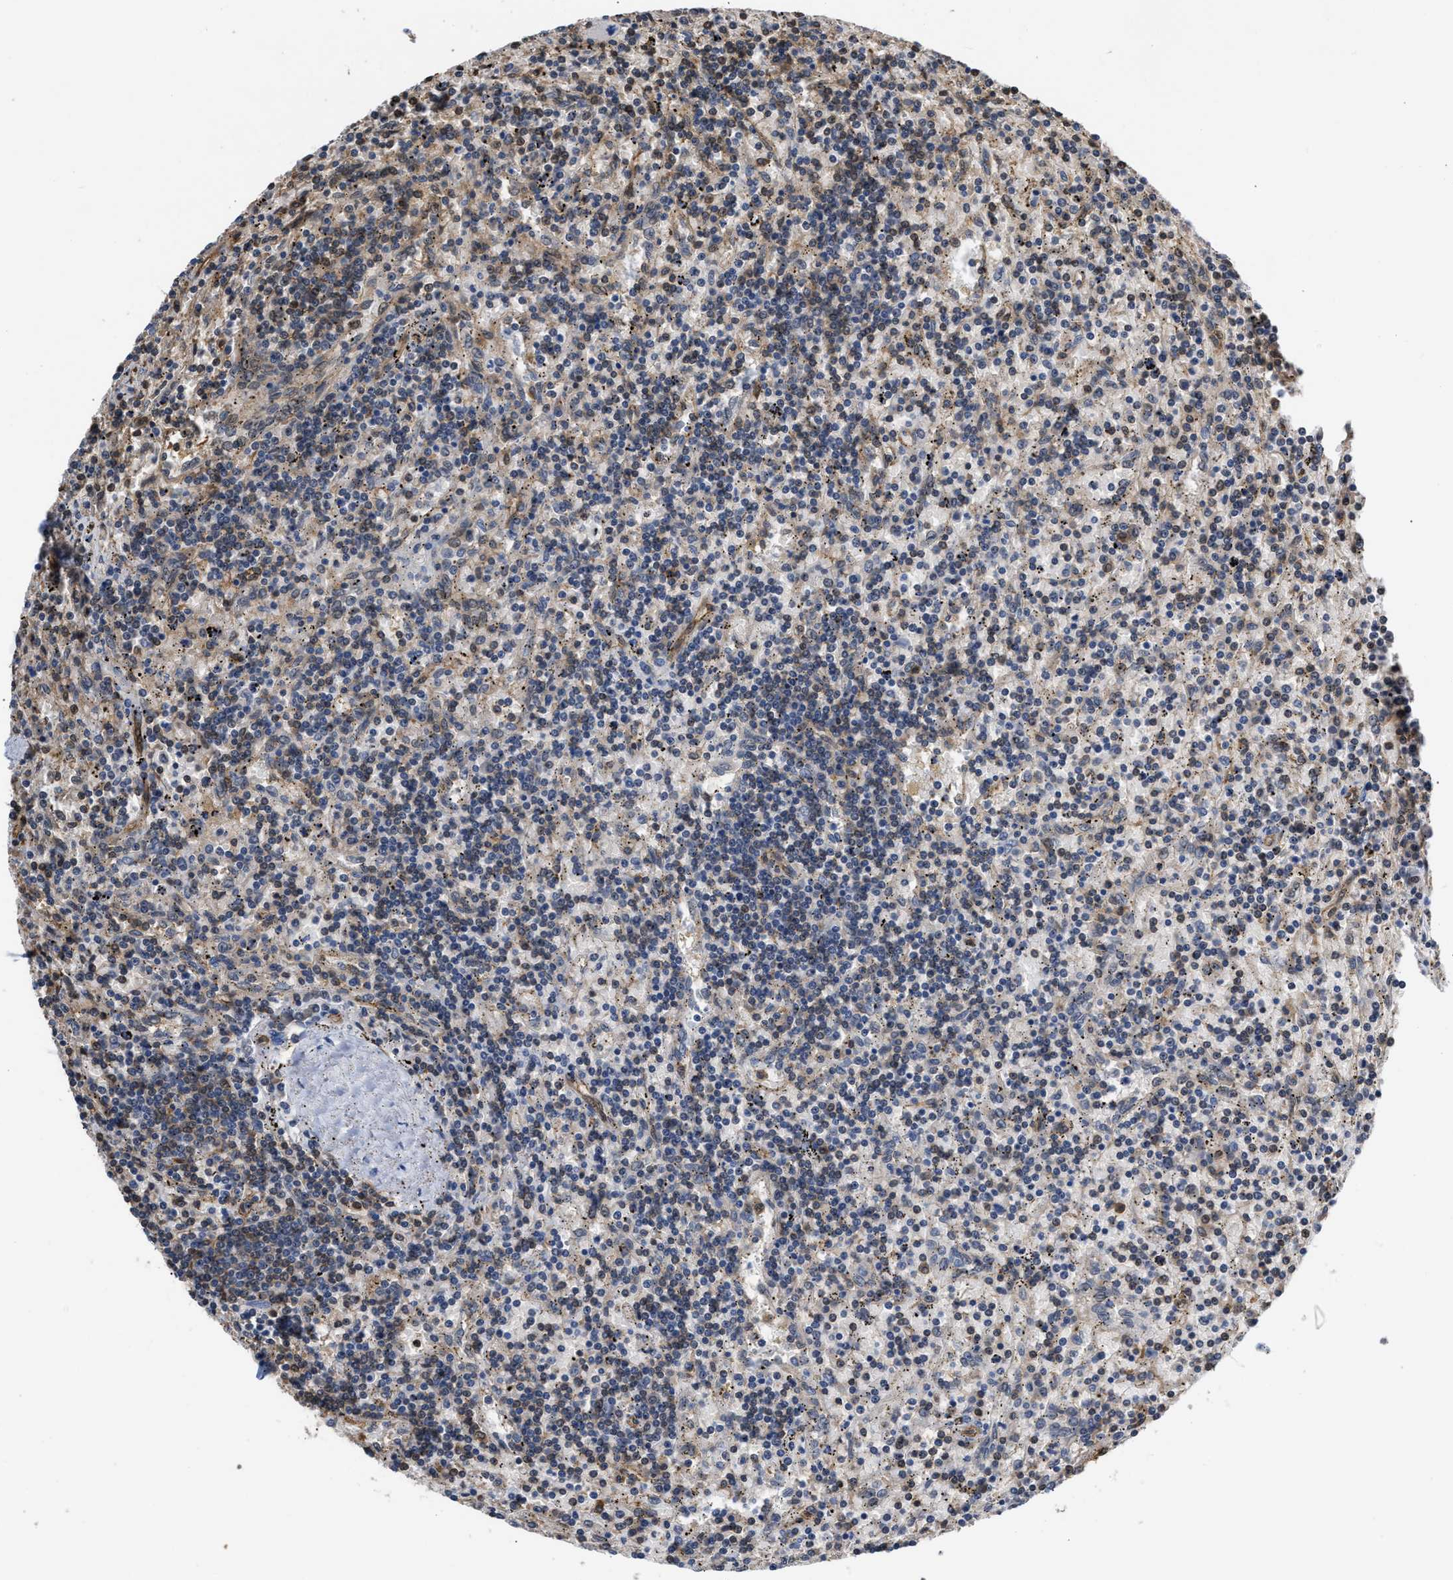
{"staining": {"intensity": "negative", "quantity": "none", "location": "none"}, "tissue": "lymphoma", "cell_type": "Tumor cells", "image_type": "cancer", "snomed": [{"axis": "morphology", "description": "Malignant lymphoma, non-Hodgkin's type, Low grade"}, {"axis": "topography", "description": "Spleen"}], "caption": "Image shows no protein expression in tumor cells of malignant lymphoma, non-Hodgkin's type (low-grade) tissue.", "gene": "SCAI", "patient": {"sex": "male", "age": 76}}